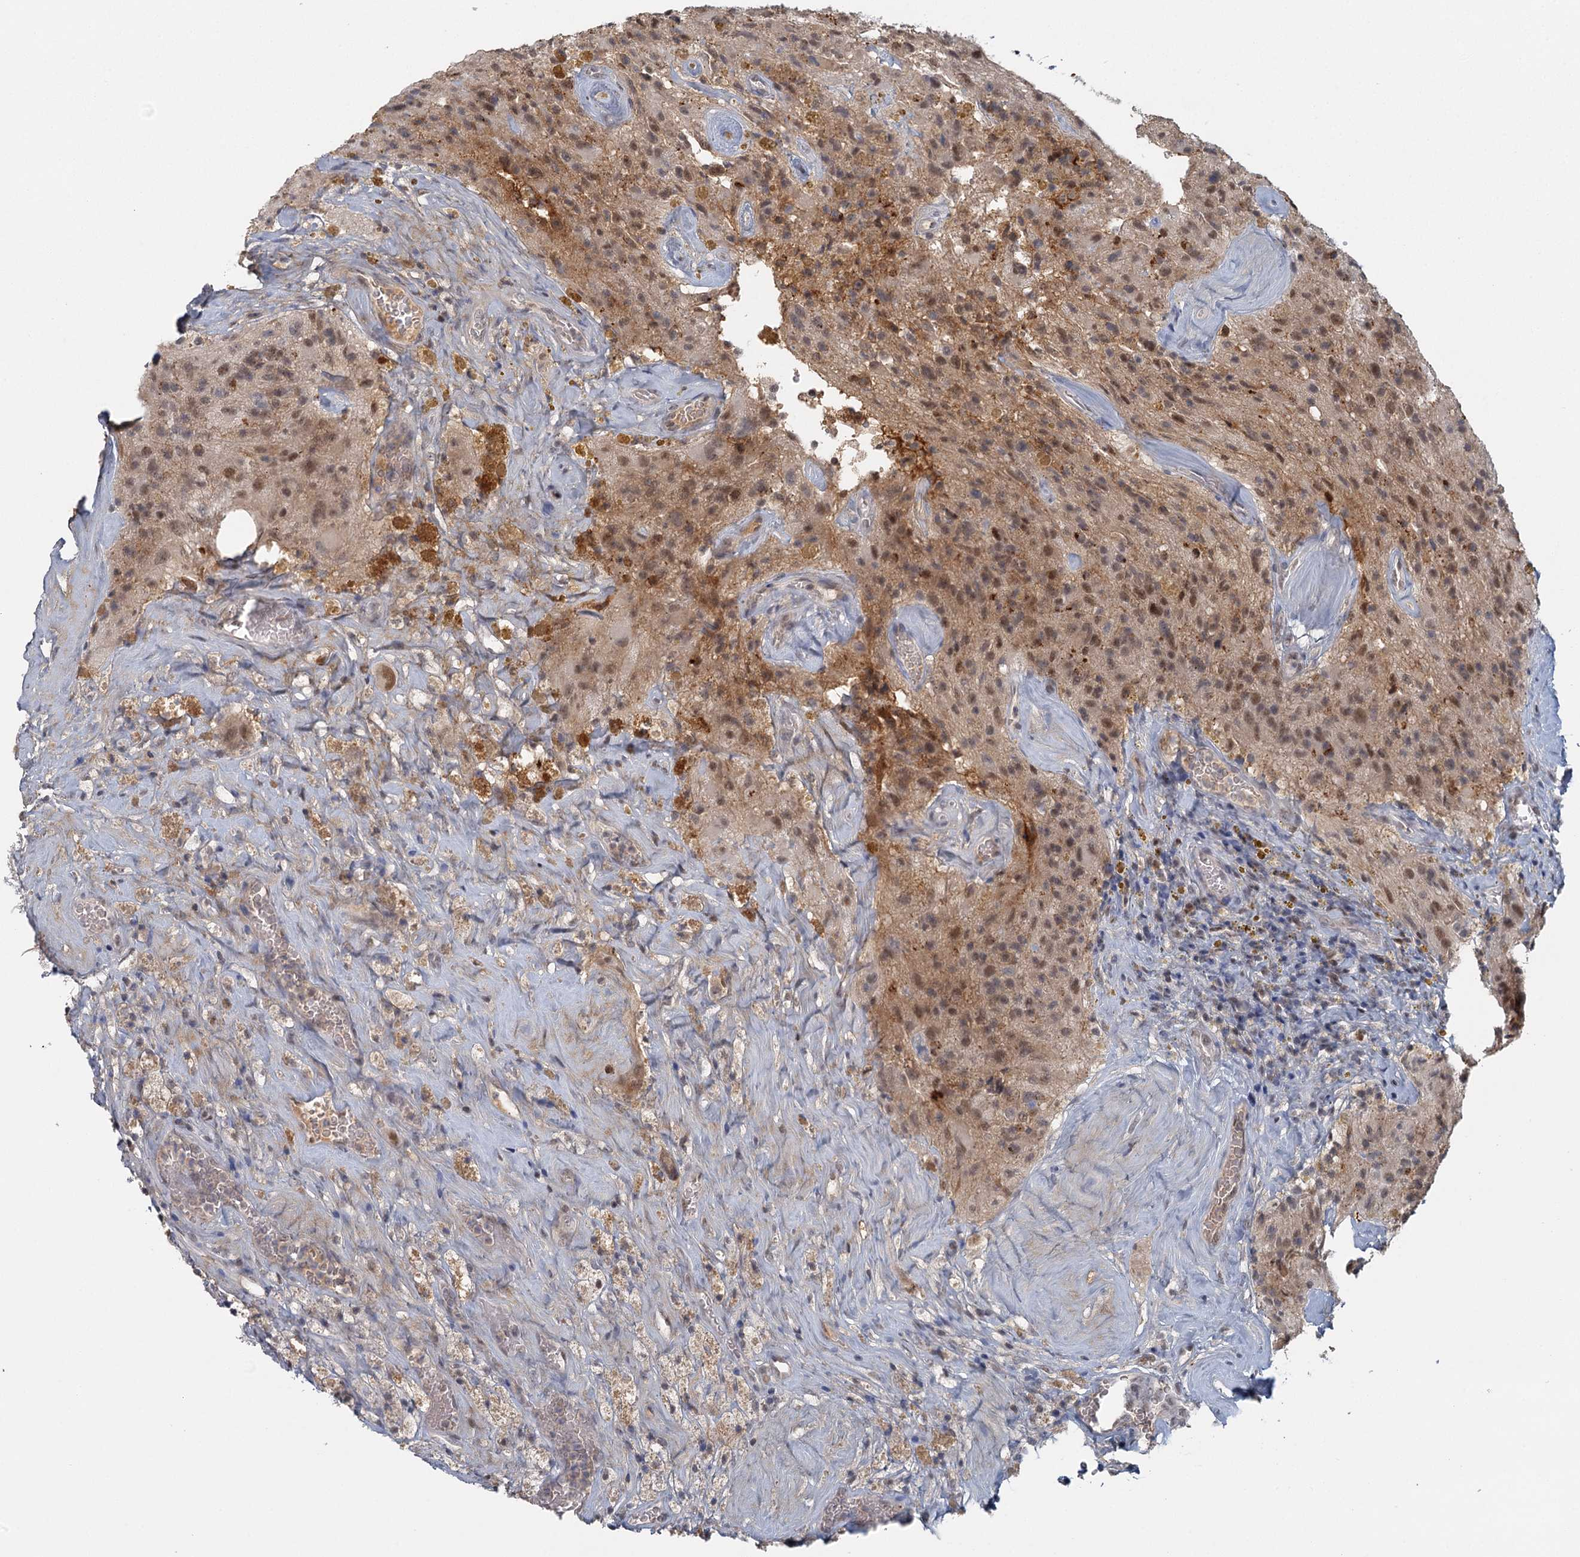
{"staining": {"intensity": "moderate", "quantity": ">75%", "location": "nuclear"}, "tissue": "glioma", "cell_type": "Tumor cells", "image_type": "cancer", "snomed": [{"axis": "morphology", "description": "Glioma, malignant, High grade"}, {"axis": "topography", "description": "Brain"}], "caption": "A high-resolution image shows IHC staining of glioma, which reveals moderate nuclear staining in approximately >75% of tumor cells. (Stains: DAB (3,3'-diaminobenzidine) in brown, nuclei in blue, Microscopy: brightfield microscopy at high magnification).", "gene": "GPATCH11", "patient": {"sex": "male", "age": 69}}